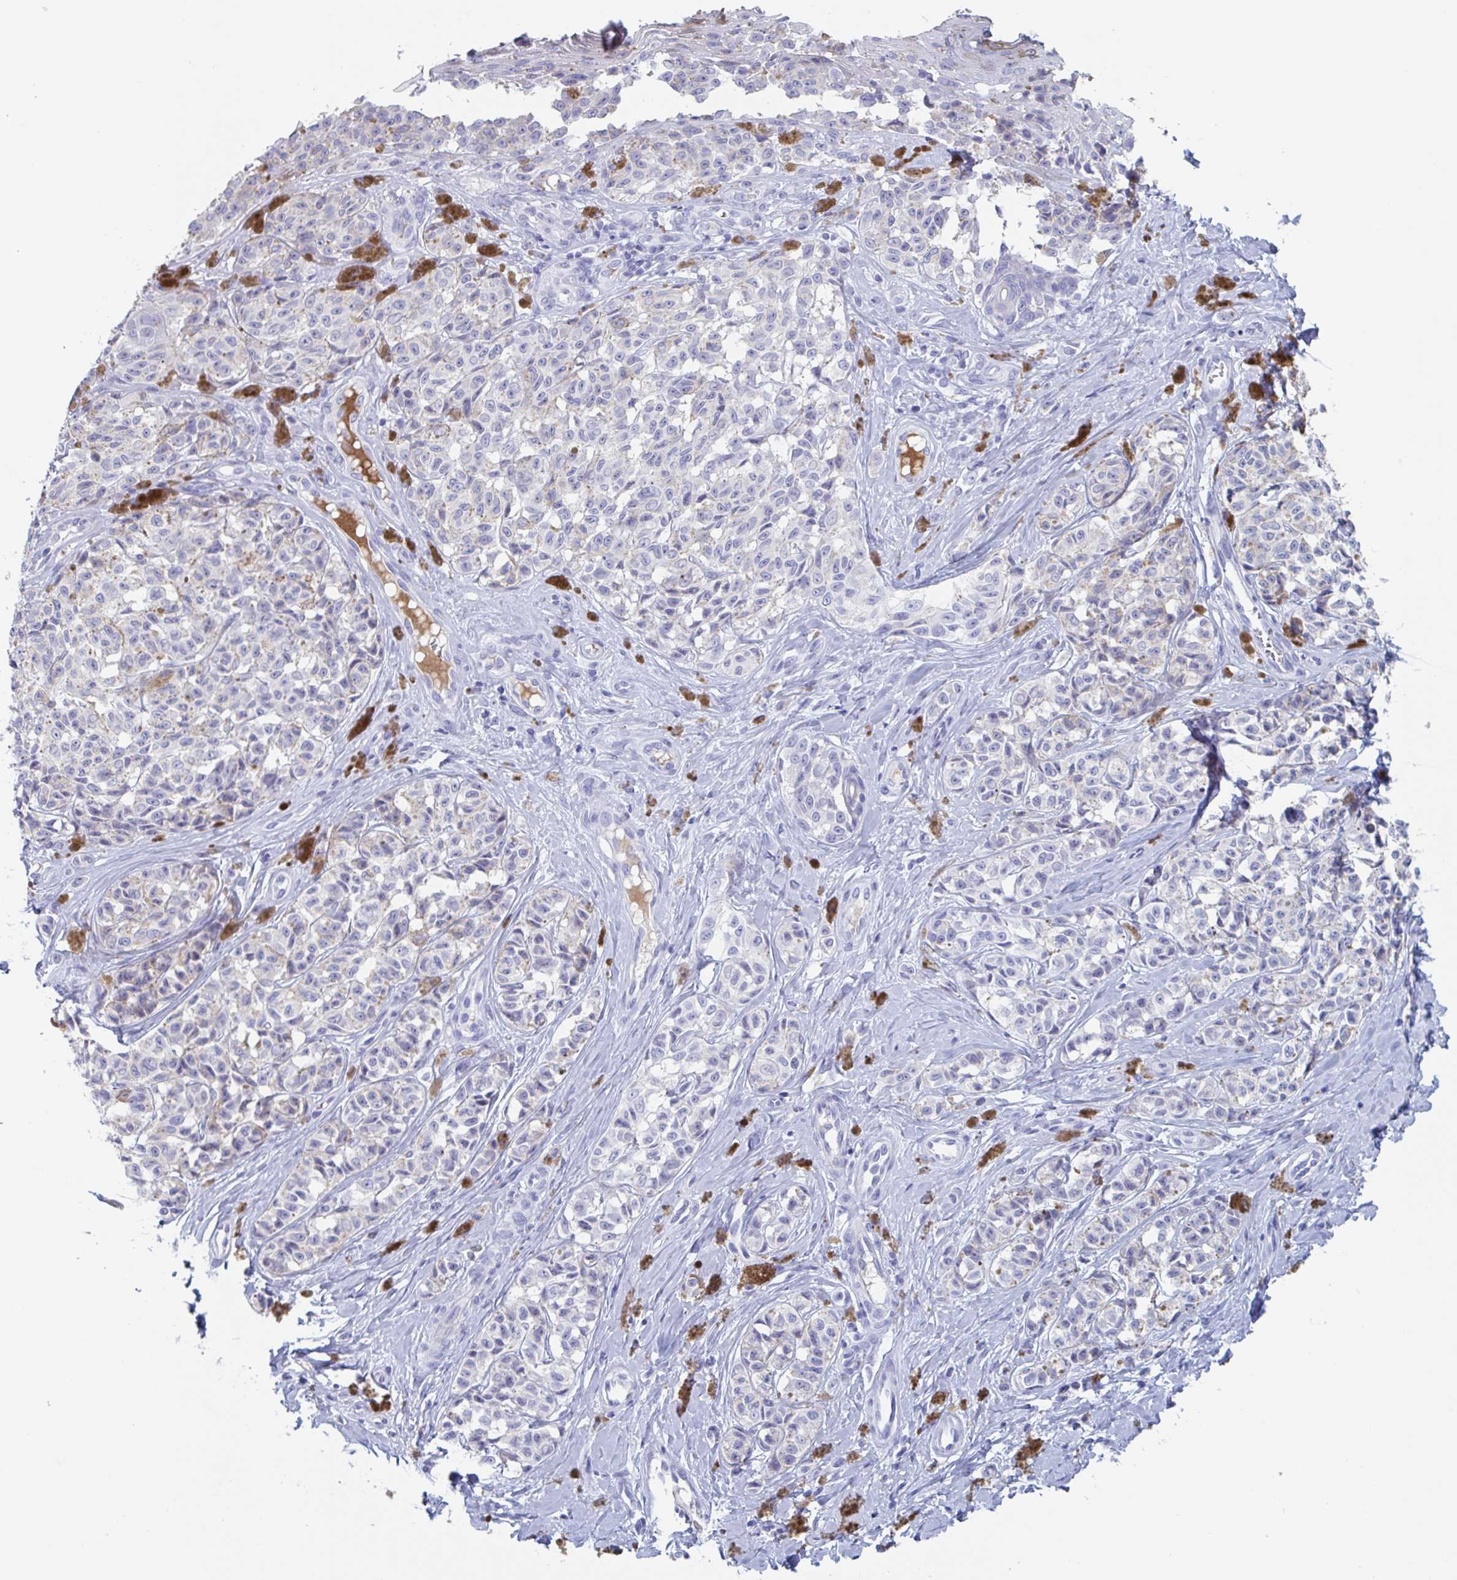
{"staining": {"intensity": "negative", "quantity": "none", "location": "none"}, "tissue": "melanoma", "cell_type": "Tumor cells", "image_type": "cancer", "snomed": [{"axis": "morphology", "description": "Malignant melanoma, NOS"}, {"axis": "topography", "description": "Skin"}], "caption": "There is no significant expression in tumor cells of malignant melanoma.", "gene": "NT5C3B", "patient": {"sex": "female", "age": 65}}